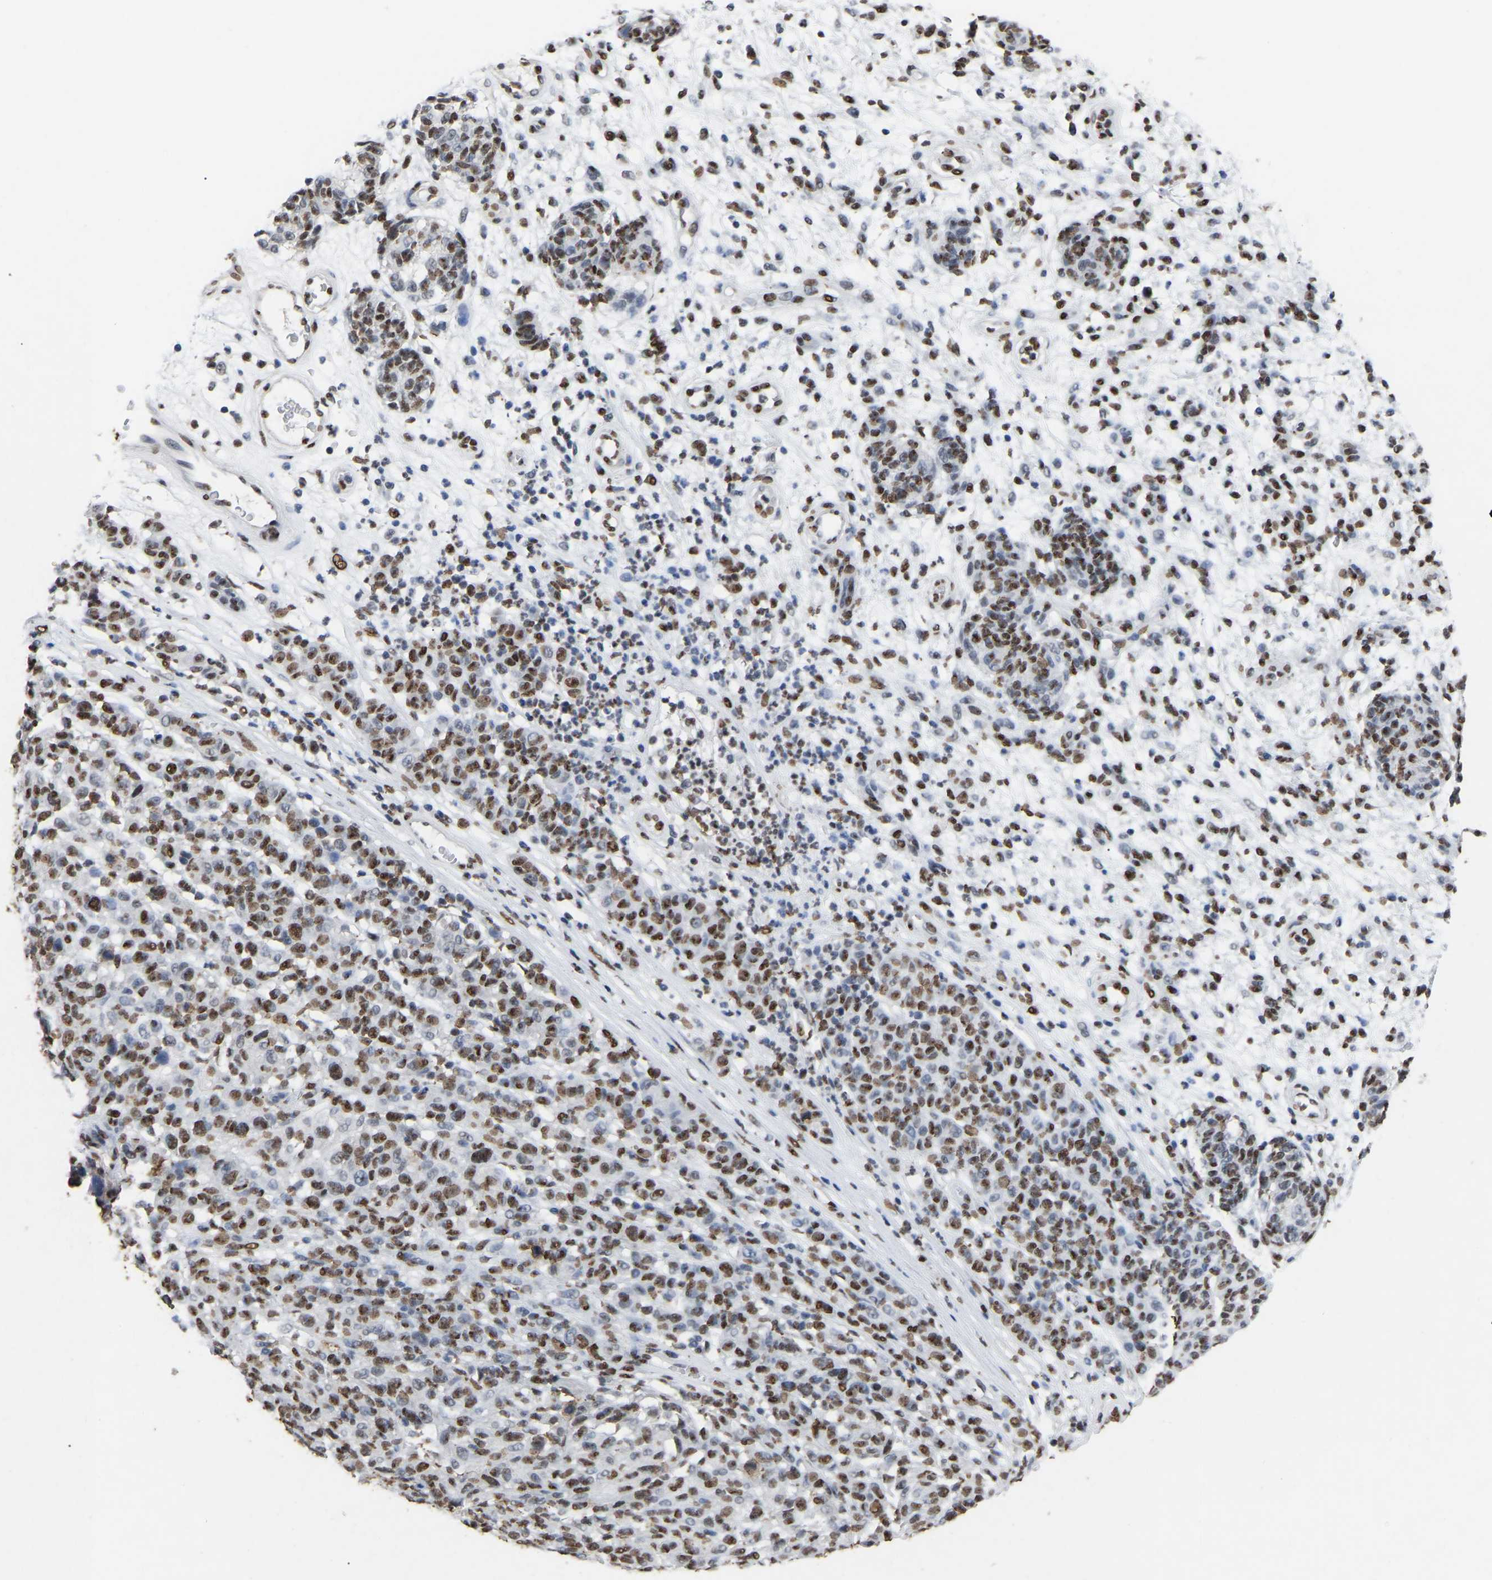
{"staining": {"intensity": "moderate", "quantity": ">75%", "location": "nuclear"}, "tissue": "melanoma", "cell_type": "Tumor cells", "image_type": "cancer", "snomed": [{"axis": "morphology", "description": "Malignant melanoma, NOS"}, {"axis": "topography", "description": "Skin"}], "caption": "The photomicrograph displays a brown stain indicating the presence of a protein in the nuclear of tumor cells in malignant melanoma. (IHC, brightfield microscopy, high magnification).", "gene": "RBL2", "patient": {"sex": "male", "age": 59}}